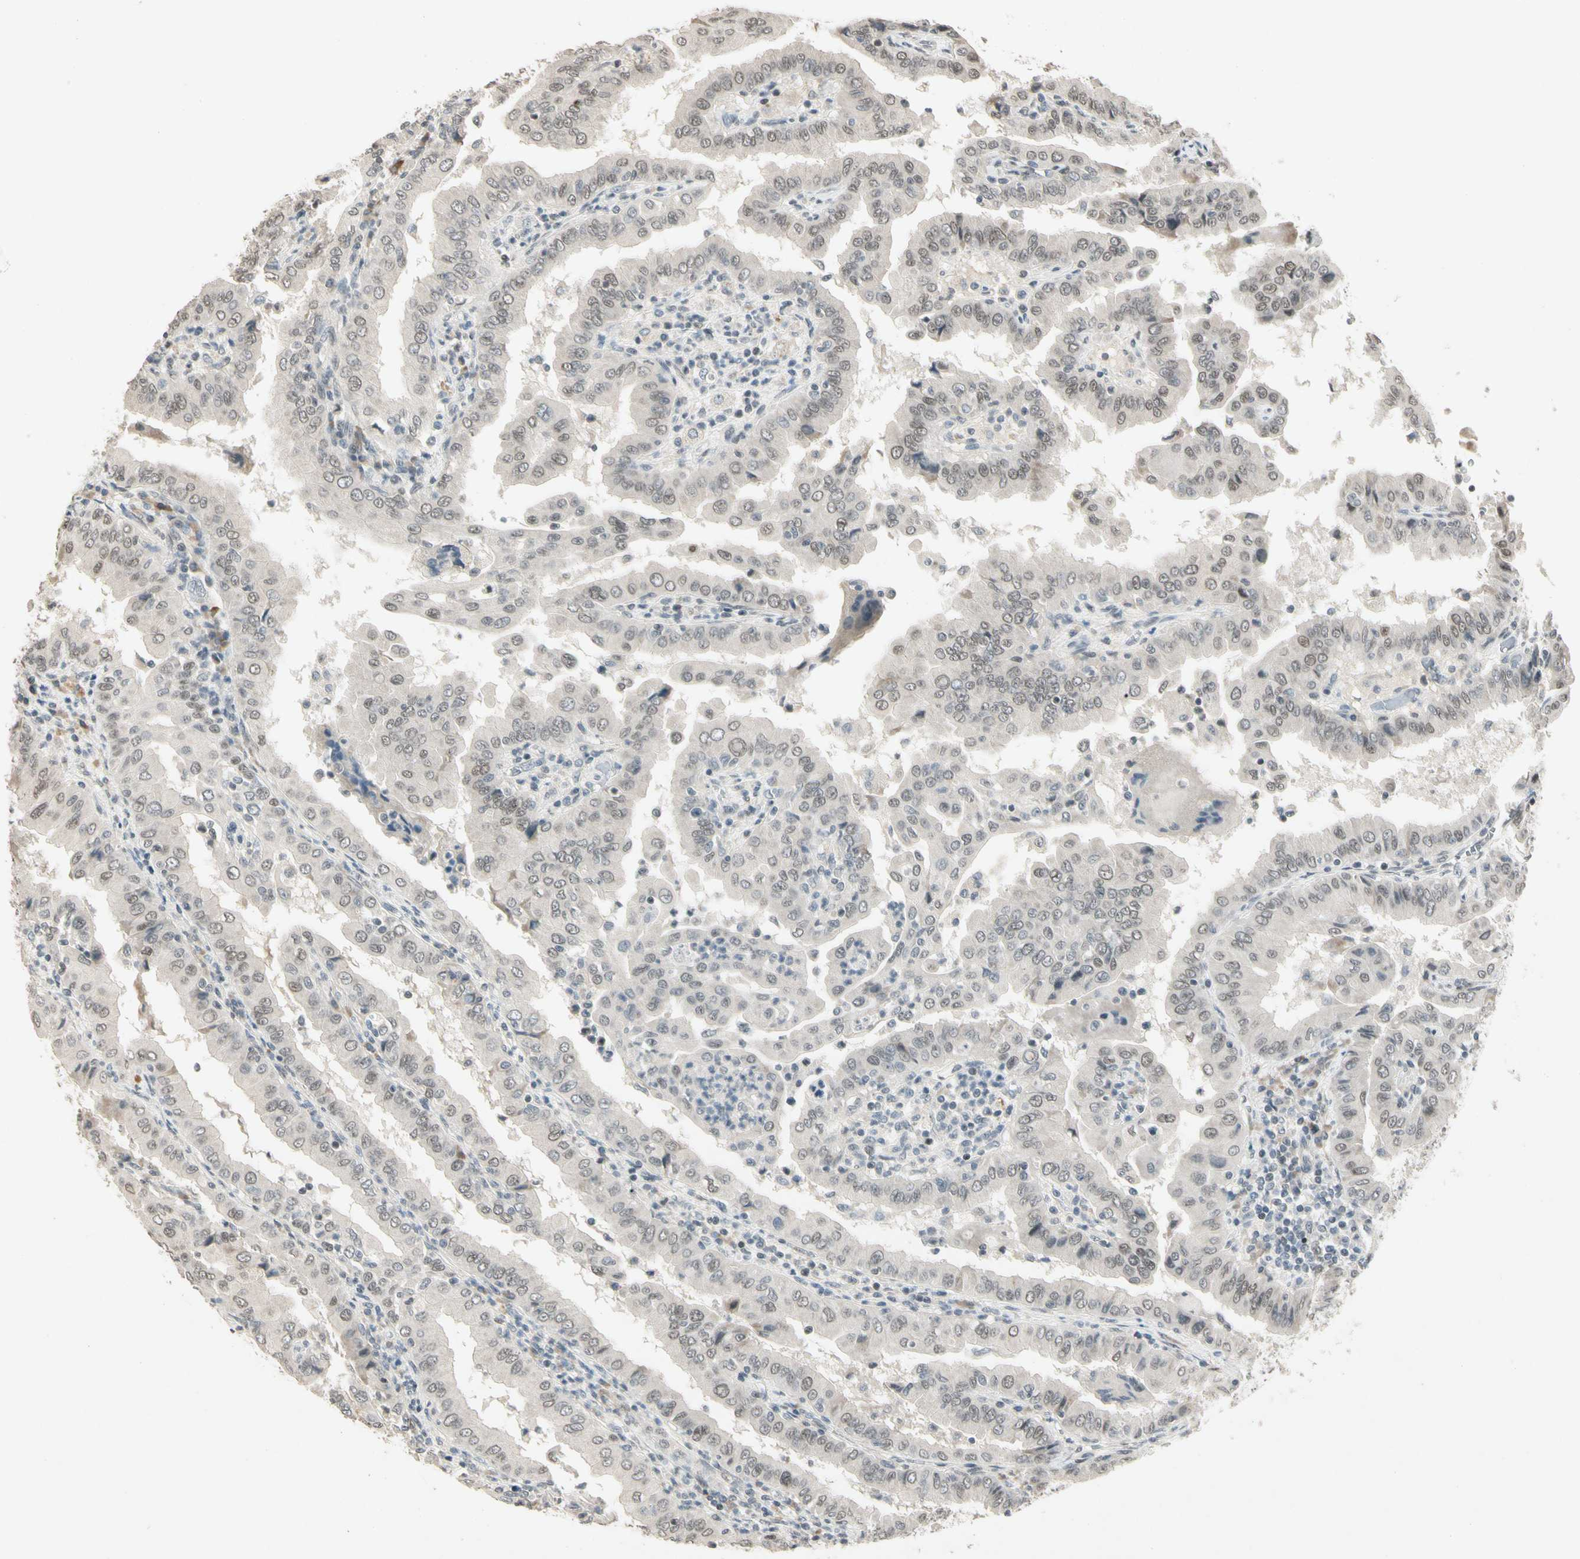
{"staining": {"intensity": "weak", "quantity": ">75%", "location": "nuclear"}, "tissue": "thyroid cancer", "cell_type": "Tumor cells", "image_type": "cancer", "snomed": [{"axis": "morphology", "description": "Papillary adenocarcinoma, NOS"}, {"axis": "topography", "description": "Thyroid gland"}], "caption": "Protein positivity by immunohistochemistry (IHC) displays weak nuclear expression in about >75% of tumor cells in thyroid cancer.", "gene": "ZBTB4", "patient": {"sex": "male", "age": 33}}